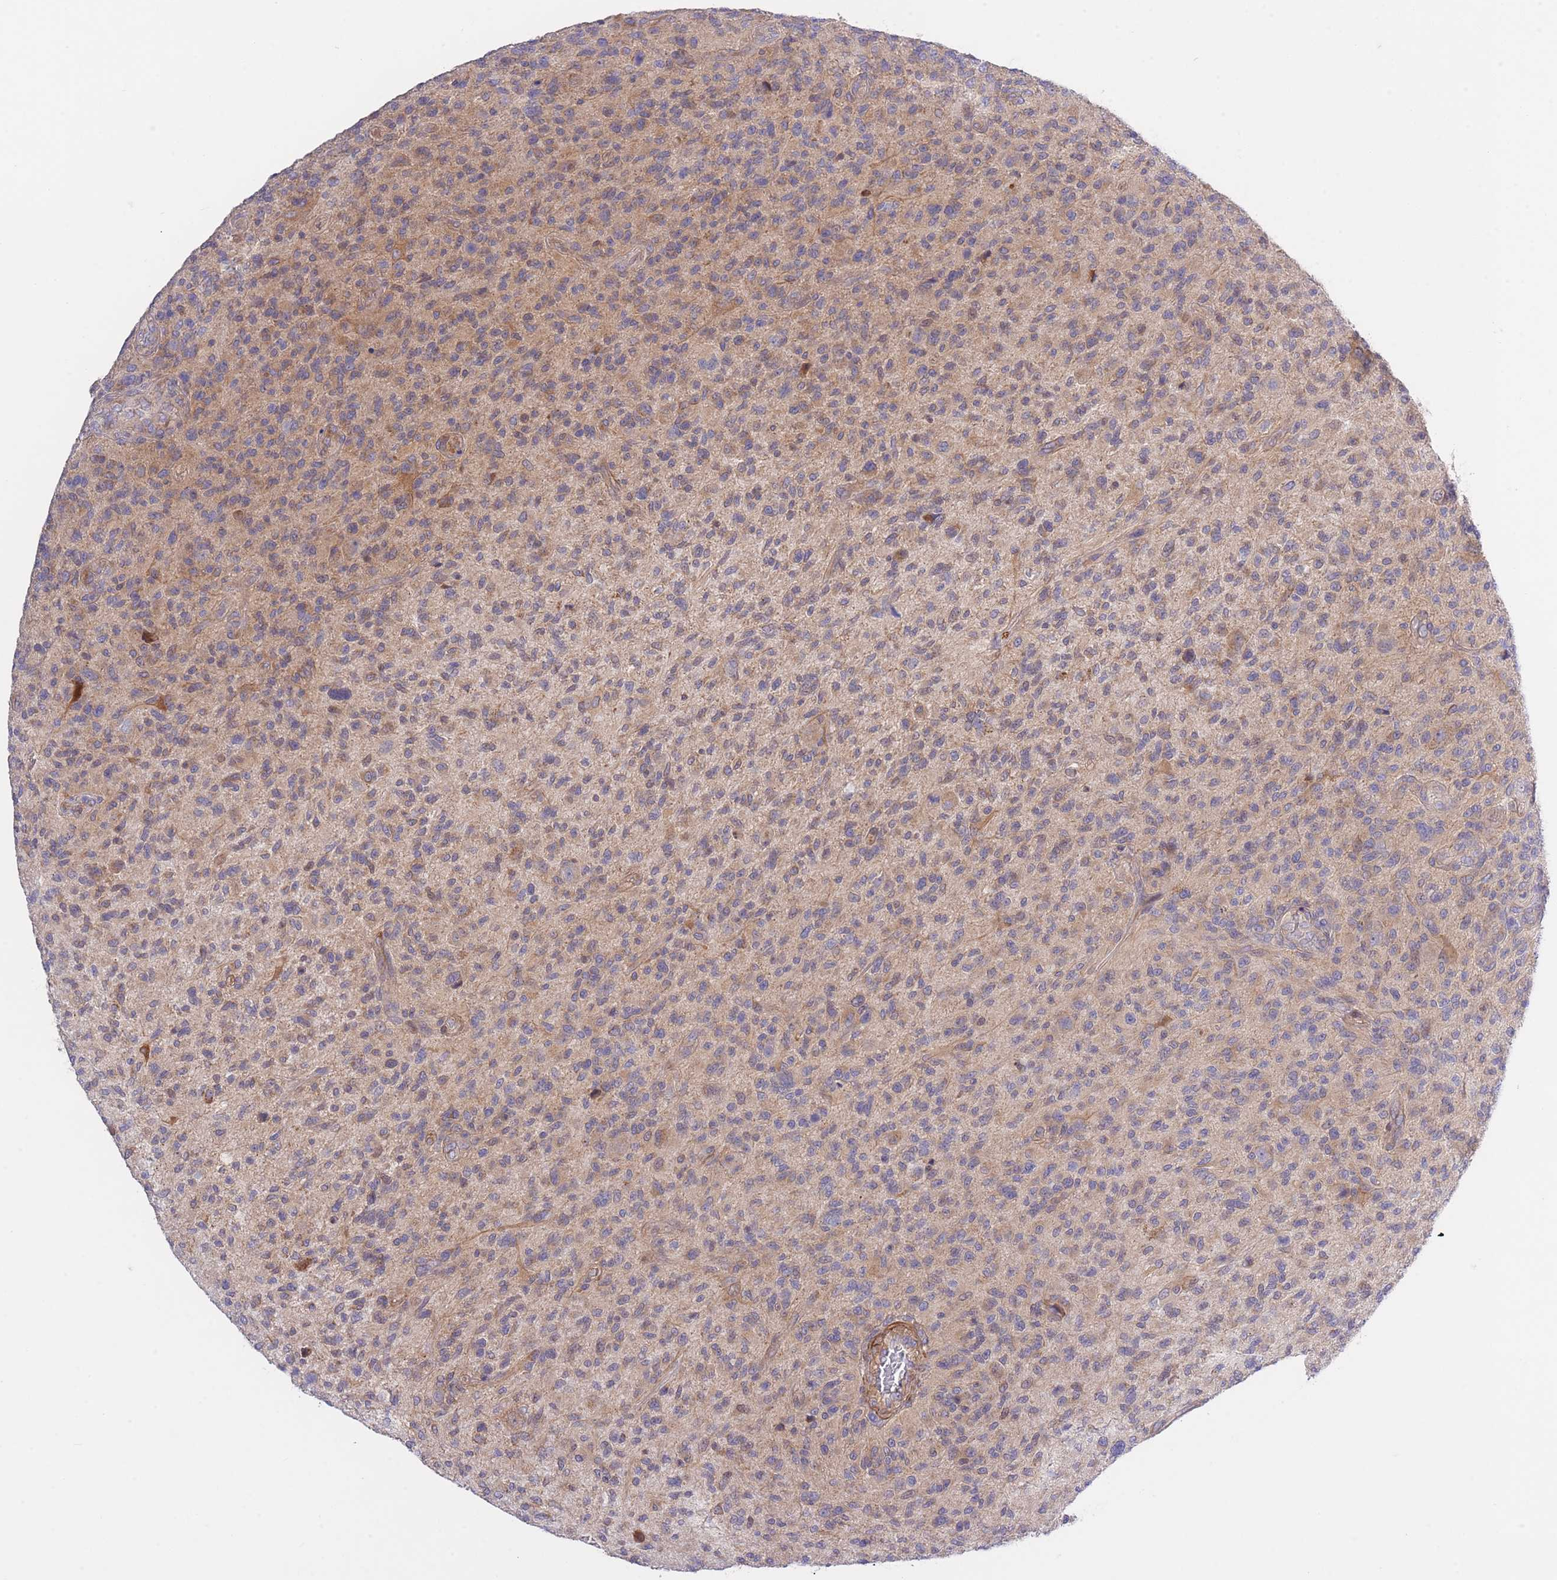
{"staining": {"intensity": "moderate", "quantity": "<25%", "location": "cytoplasmic/membranous"}, "tissue": "glioma", "cell_type": "Tumor cells", "image_type": "cancer", "snomed": [{"axis": "morphology", "description": "Glioma, malignant, High grade"}, {"axis": "topography", "description": "Brain"}], "caption": "Malignant glioma (high-grade) stained with DAB immunohistochemistry (IHC) exhibits low levels of moderate cytoplasmic/membranous positivity in approximately <25% of tumor cells.", "gene": "CHAC1", "patient": {"sex": "male", "age": 47}}